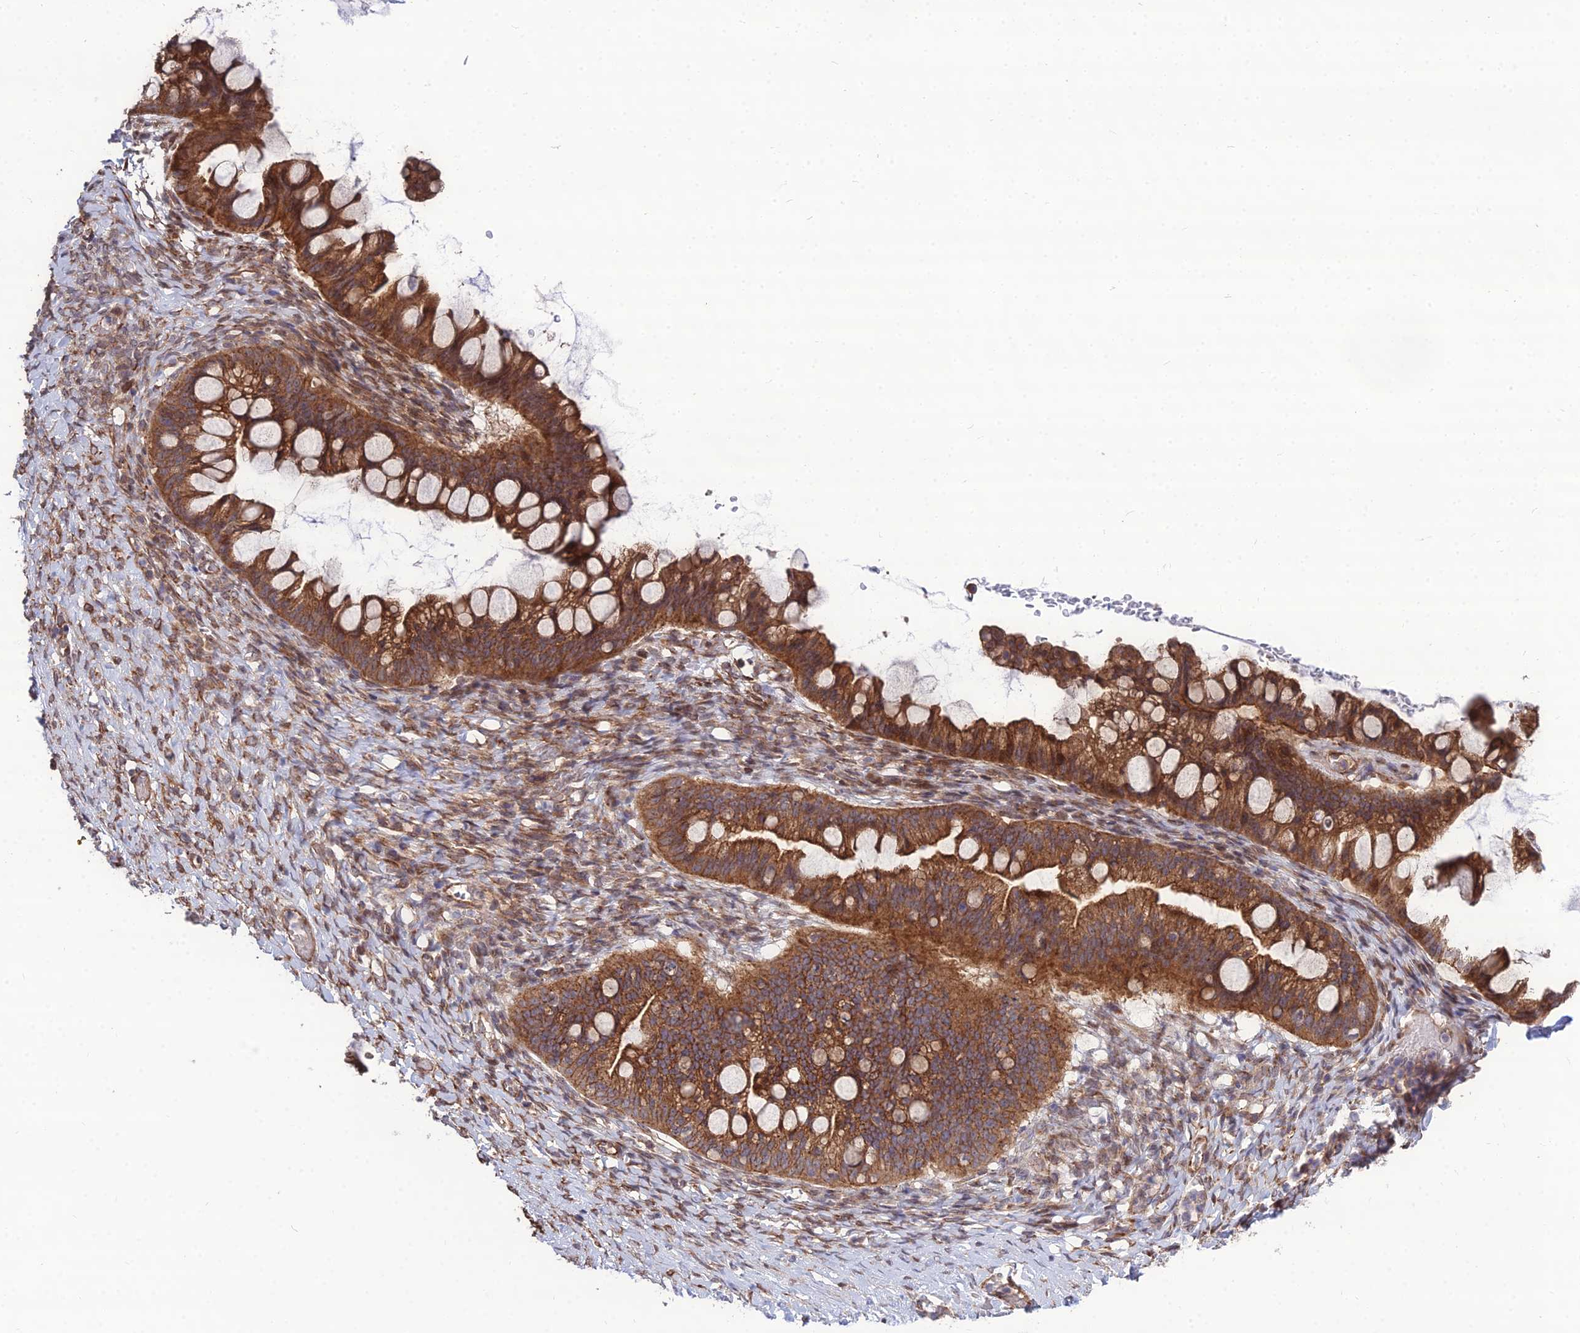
{"staining": {"intensity": "strong", "quantity": ">75%", "location": "cytoplasmic/membranous"}, "tissue": "ovarian cancer", "cell_type": "Tumor cells", "image_type": "cancer", "snomed": [{"axis": "morphology", "description": "Cystadenocarcinoma, mucinous, NOS"}, {"axis": "topography", "description": "Ovary"}], "caption": "Immunohistochemical staining of ovarian mucinous cystadenocarcinoma reveals strong cytoplasmic/membranous protein staining in approximately >75% of tumor cells.", "gene": "TSPYL2", "patient": {"sex": "female", "age": 73}}